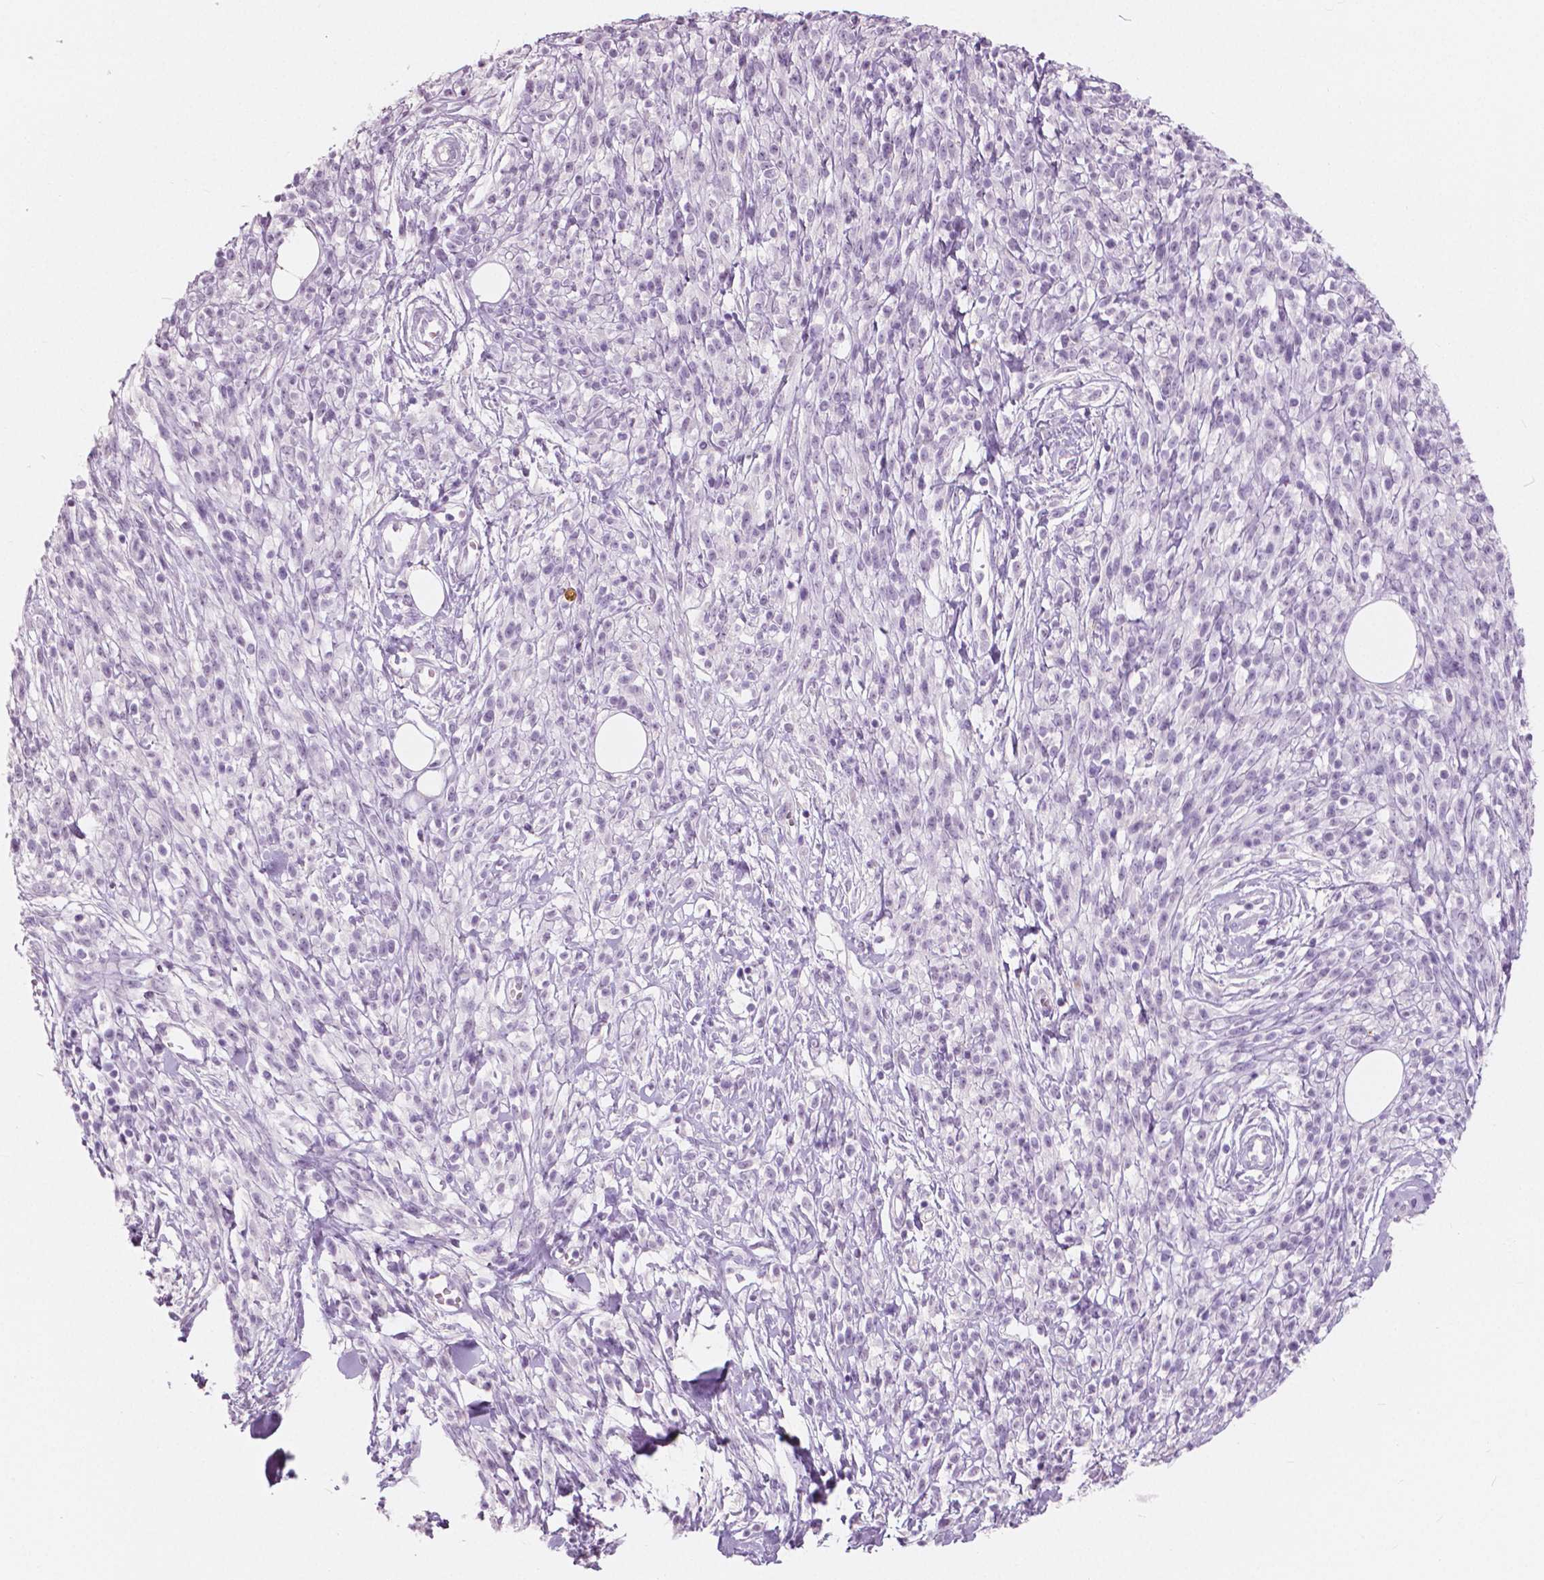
{"staining": {"intensity": "negative", "quantity": "none", "location": "none"}, "tissue": "melanoma", "cell_type": "Tumor cells", "image_type": "cancer", "snomed": [{"axis": "morphology", "description": "Malignant melanoma, NOS"}, {"axis": "topography", "description": "Skin"}, {"axis": "topography", "description": "Skin of trunk"}], "caption": "Tumor cells show no significant protein staining in melanoma.", "gene": "A4GNT", "patient": {"sex": "male", "age": 74}}